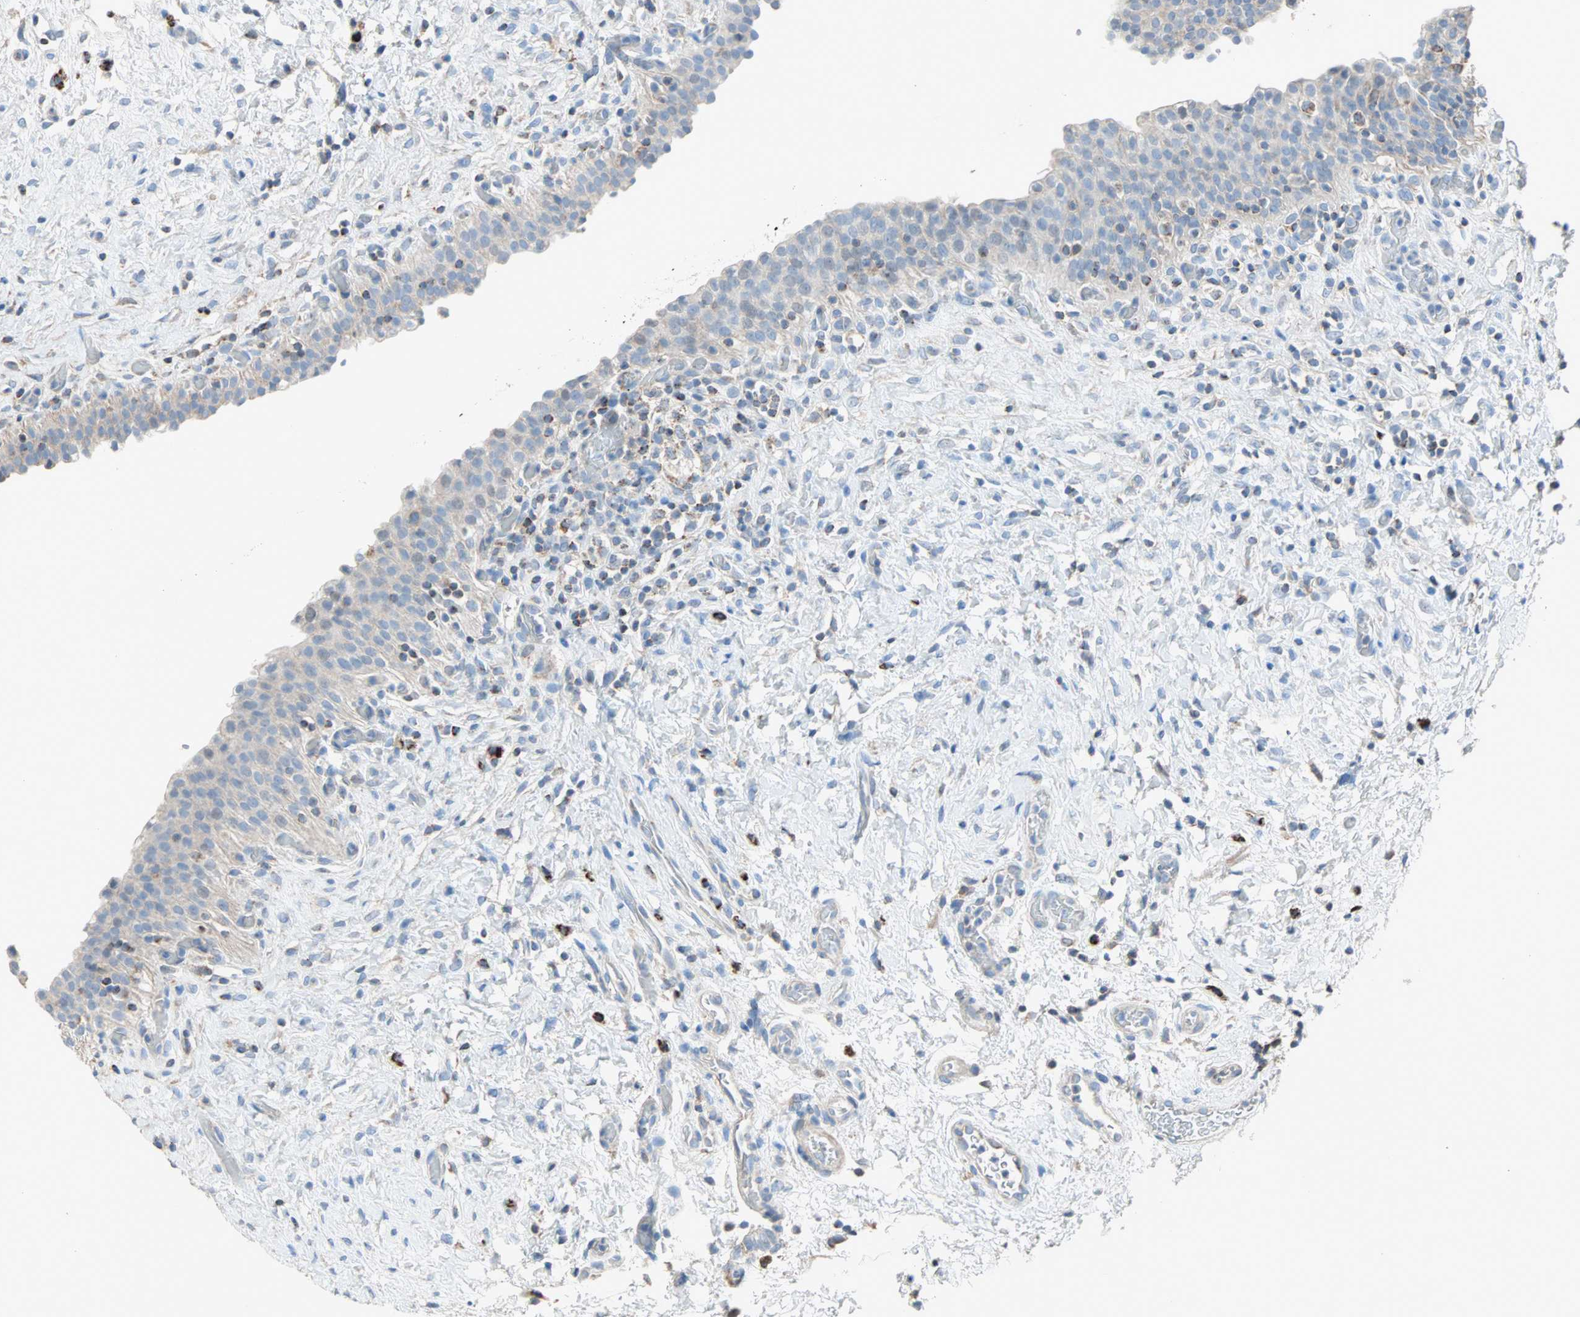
{"staining": {"intensity": "negative", "quantity": "none", "location": "none"}, "tissue": "urinary bladder", "cell_type": "Urothelial cells", "image_type": "normal", "snomed": [{"axis": "morphology", "description": "Normal tissue, NOS"}, {"axis": "topography", "description": "Urinary bladder"}], "caption": "Urothelial cells show no significant staining in normal urinary bladder. (Brightfield microscopy of DAB (3,3'-diaminobenzidine) IHC at high magnification).", "gene": "ACVRL1", "patient": {"sex": "male", "age": 51}}